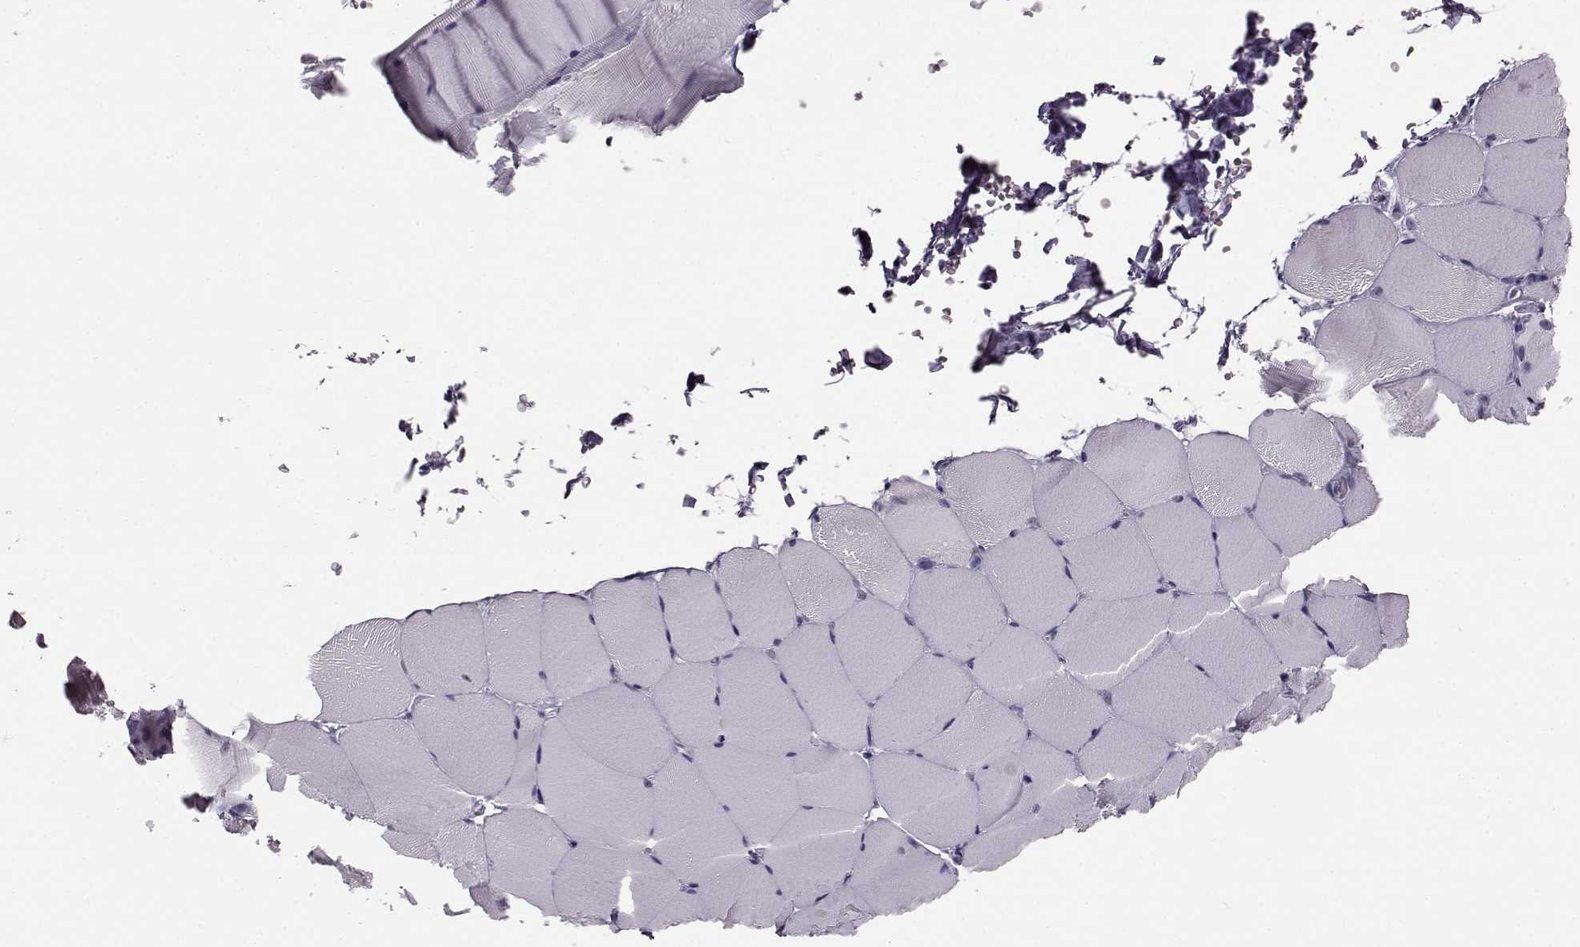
{"staining": {"intensity": "negative", "quantity": "none", "location": "none"}, "tissue": "skeletal muscle", "cell_type": "Myocytes", "image_type": "normal", "snomed": [{"axis": "morphology", "description": "Normal tissue, NOS"}, {"axis": "topography", "description": "Skeletal muscle"}], "caption": "This micrograph is of normal skeletal muscle stained with IHC to label a protein in brown with the nuclei are counter-stained blue. There is no expression in myocytes.", "gene": "ADGRG2", "patient": {"sex": "female", "age": 37}}